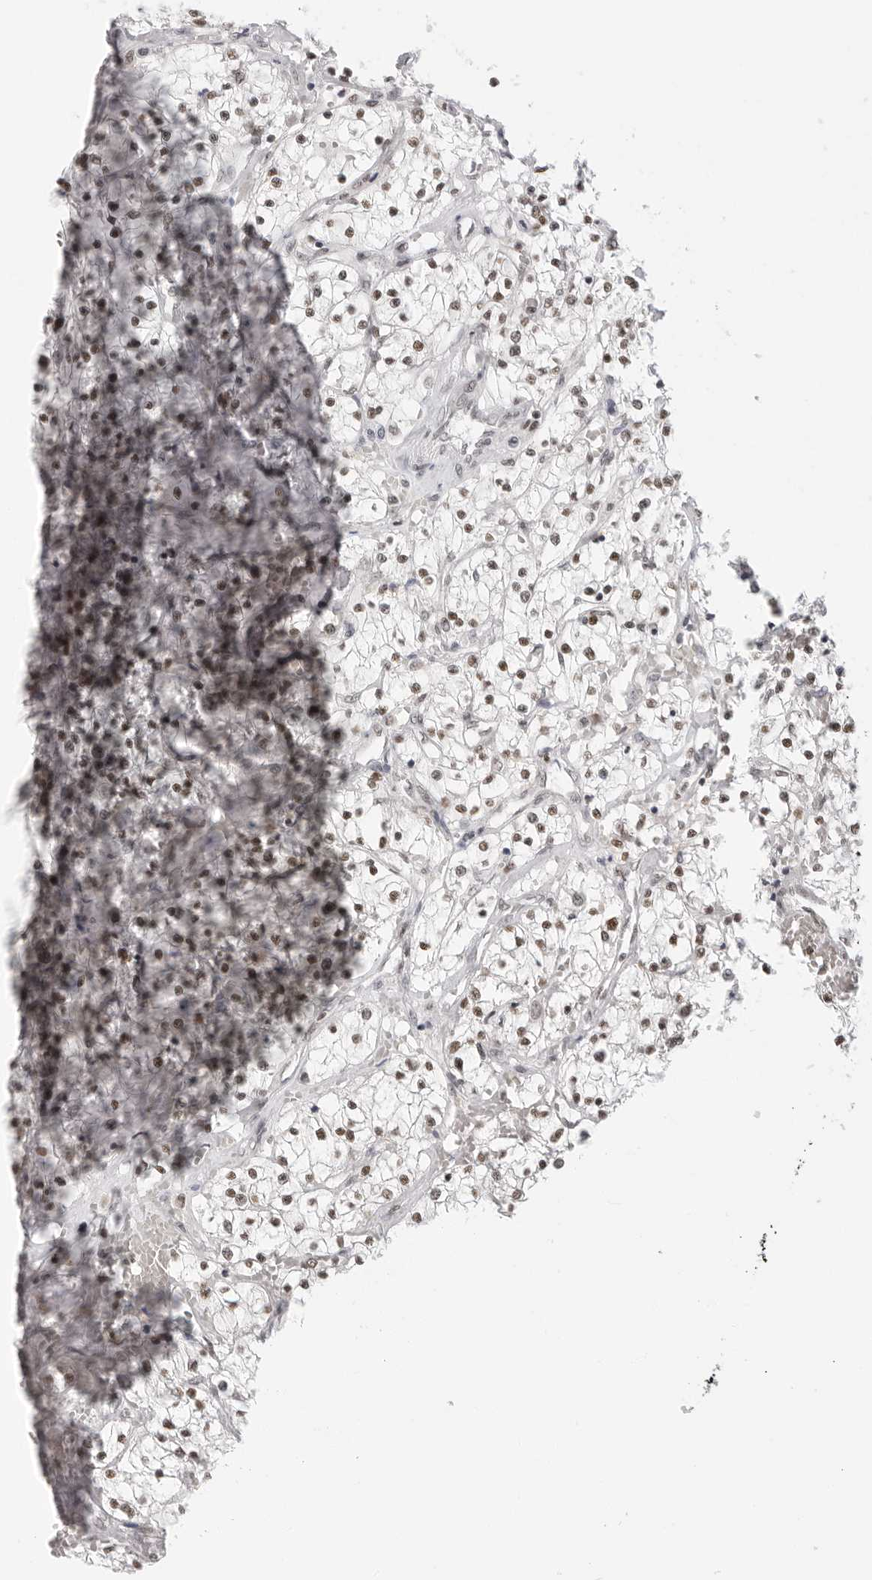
{"staining": {"intensity": "weak", "quantity": ">75%", "location": "nuclear"}, "tissue": "renal cancer", "cell_type": "Tumor cells", "image_type": "cancer", "snomed": [{"axis": "morphology", "description": "Normal tissue, NOS"}, {"axis": "morphology", "description": "Adenocarcinoma, NOS"}, {"axis": "topography", "description": "Kidney"}], "caption": "A brown stain shows weak nuclear positivity of a protein in human renal cancer tumor cells.", "gene": "RPA2", "patient": {"sex": "male", "age": 68}}